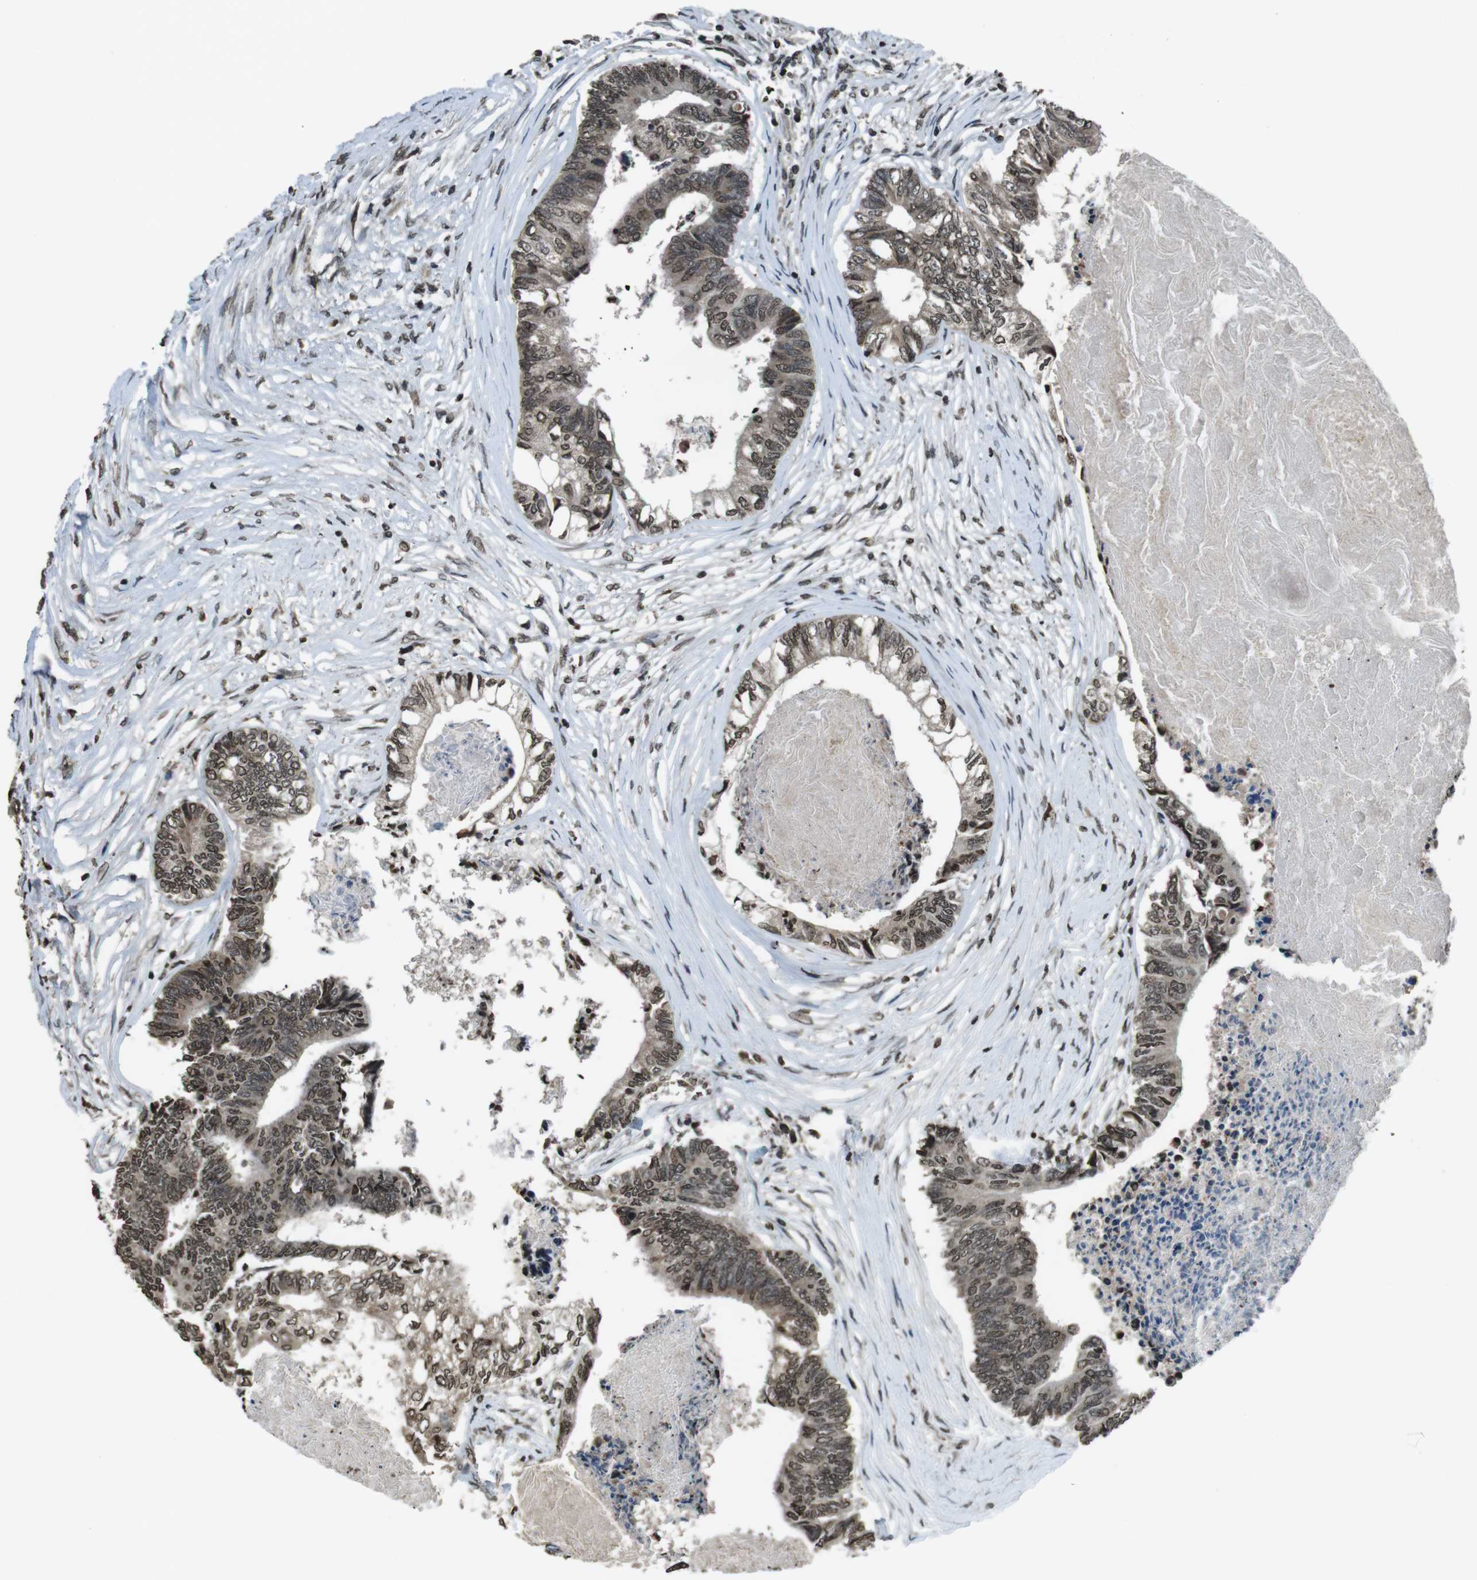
{"staining": {"intensity": "moderate", "quantity": ">75%", "location": "nuclear"}, "tissue": "colorectal cancer", "cell_type": "Tumor cells", "image_type": "cancer", "snomed": [{"axis": "morphology", "description": "Adenocarcinoma, NOS"}, {"axis": "topography", "description": "Rectum"}], "caption": "An immunohistochemistry histopathology image of neoplastic tissue is shown. Protein staining in brown shows moderate nuclear positivity in colorectal cancer within tumor cells.", "gene": "MAF", "patient": {"sex": "male", "age": 63}}